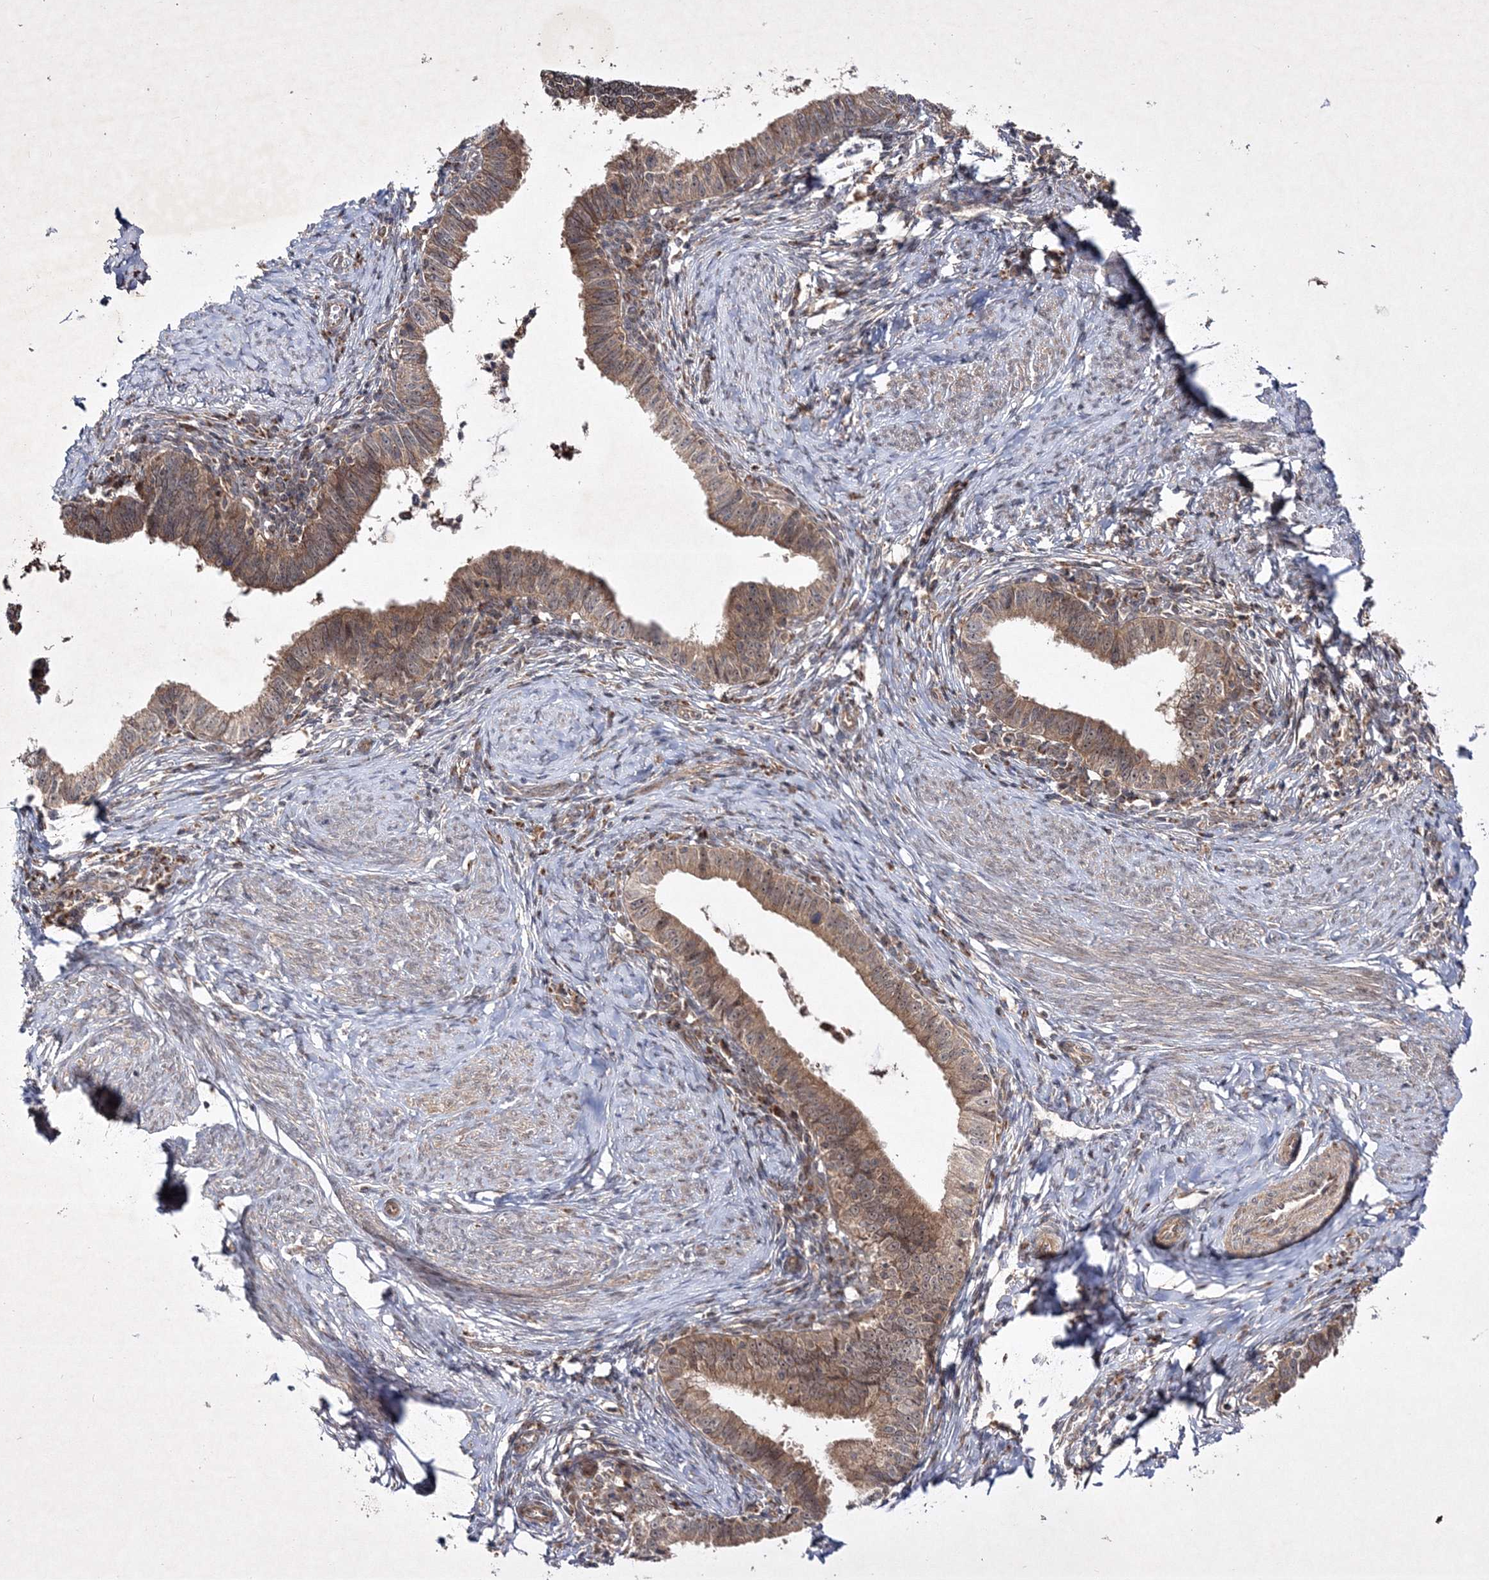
{"staining": {"intensity": "moderate", "quantity": ">75%", "location": "cytoplasmic/membranous"}, "tissue": "cervical cancer", "cell_type": "Tumor cells", "image_type": "cancer", "snomed": [{"axis": "morphology", "description": "Adenocarcinoma, NOS"}, {"axis": "topography", "description": "Cervix"}], "caption": "Immunohistochemical staining of cervical cancer displays medium levels of moderate cytoplasmic/membranous protein positivity in approximately >75% of tumor cells.", "gene": "SCRN3", "patient": {"sex": "female", "age": 36}}